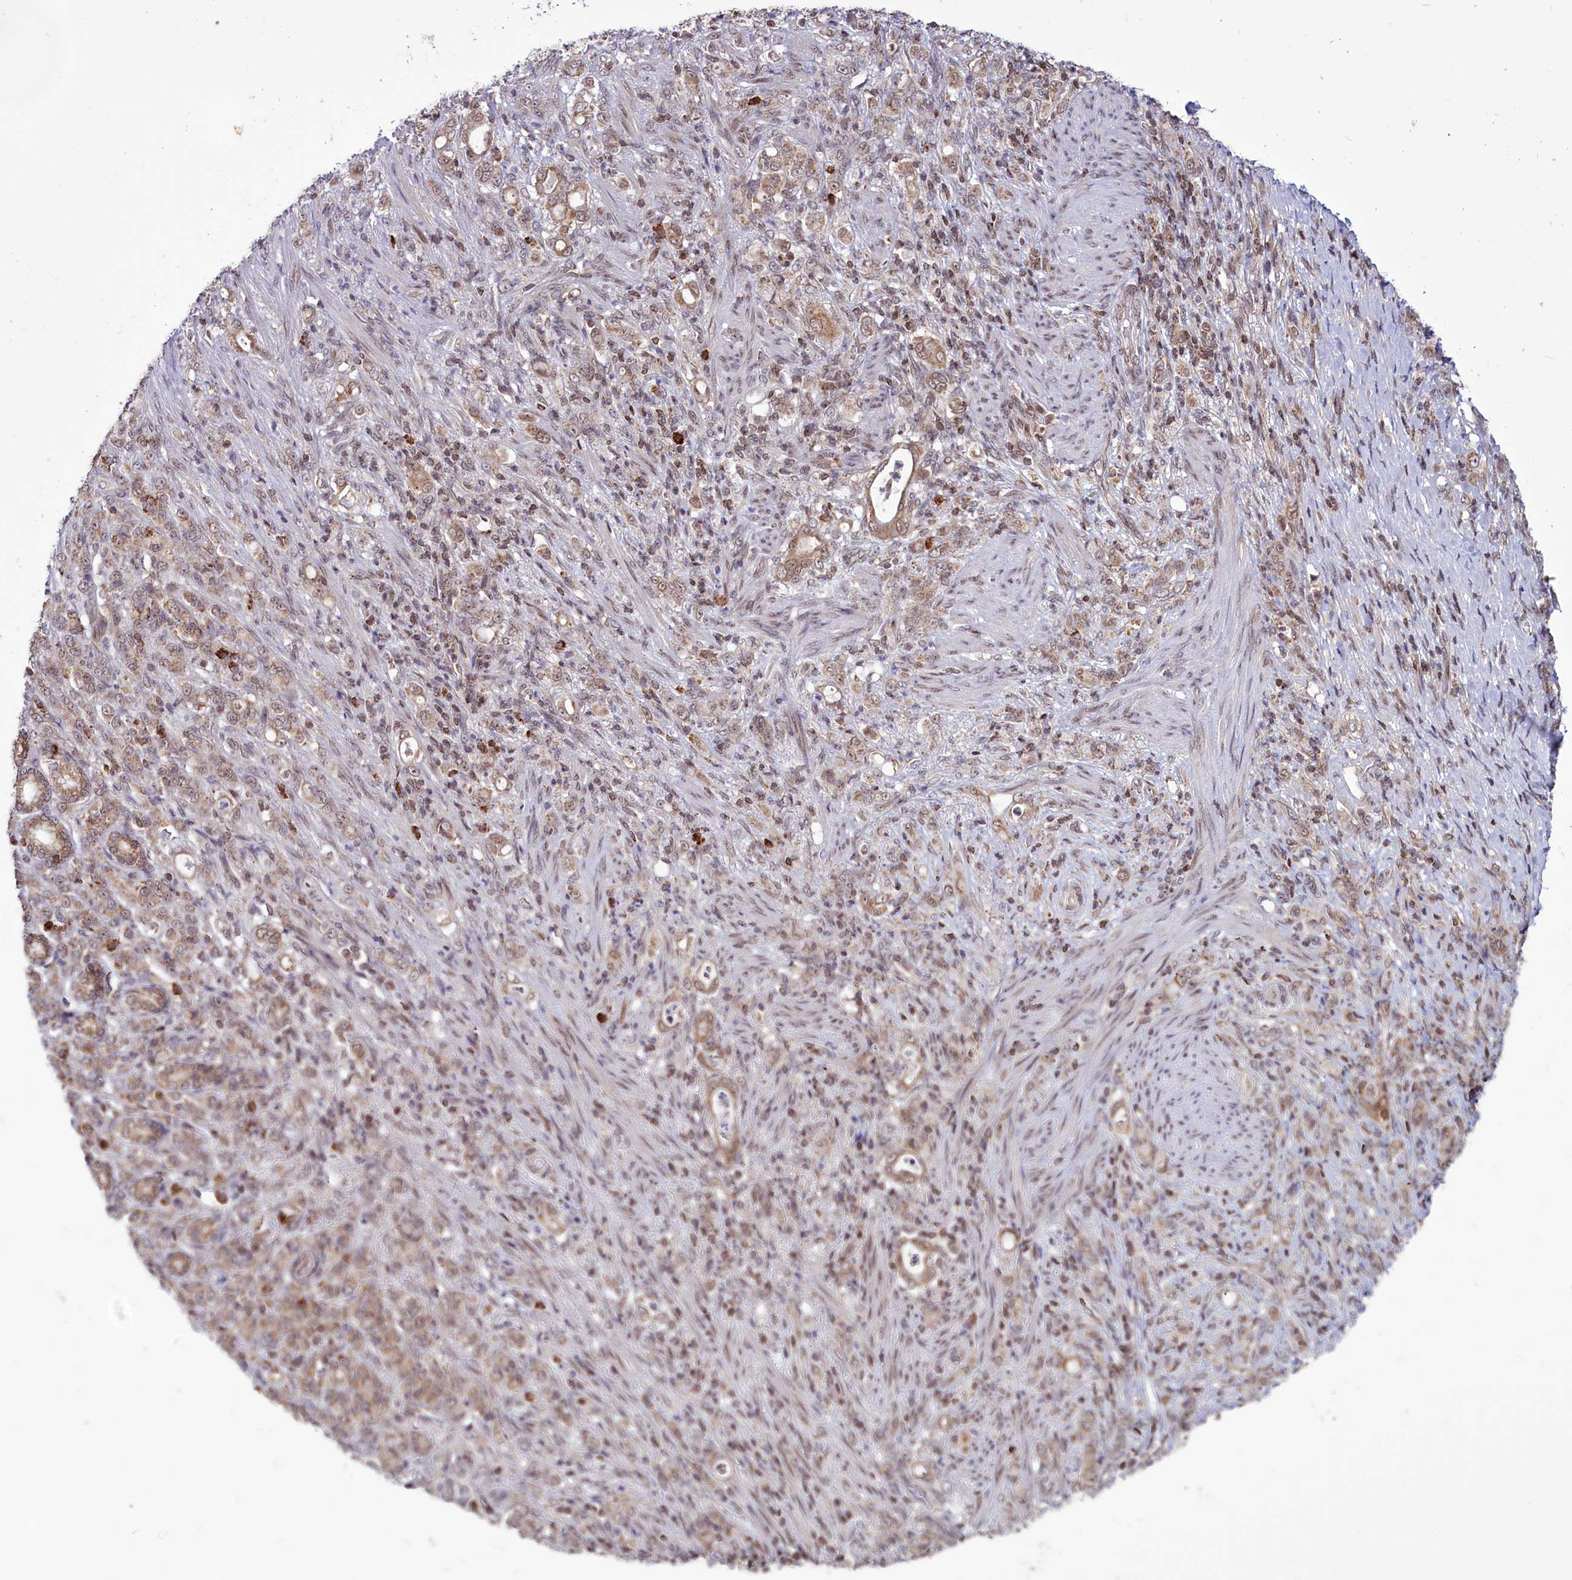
{"staining": {"intensity": "weak", "quantity": ">75%", "location": "cytoplasmic/membranous,nuclear"}, "tissue": "stomach cancer", "cell_type": "Tumor cells", "image_type": "cancer", "snomed": [{"axis": "morphology", "description": "Adenocarcinoma, NOS"}, {"axis": "topography", "description": "Stomach"}], "caption": "This micrograph displays stomach adenocarcinoma stained with IHC to label a protein in brown. The cytoplasmic/membranous and nuclear of tumor cells show weak positivity for the protein. Nuclei are counter-stained blue.", "gene": "PHC3", "patient": {"sex": "female", "age": 79}}